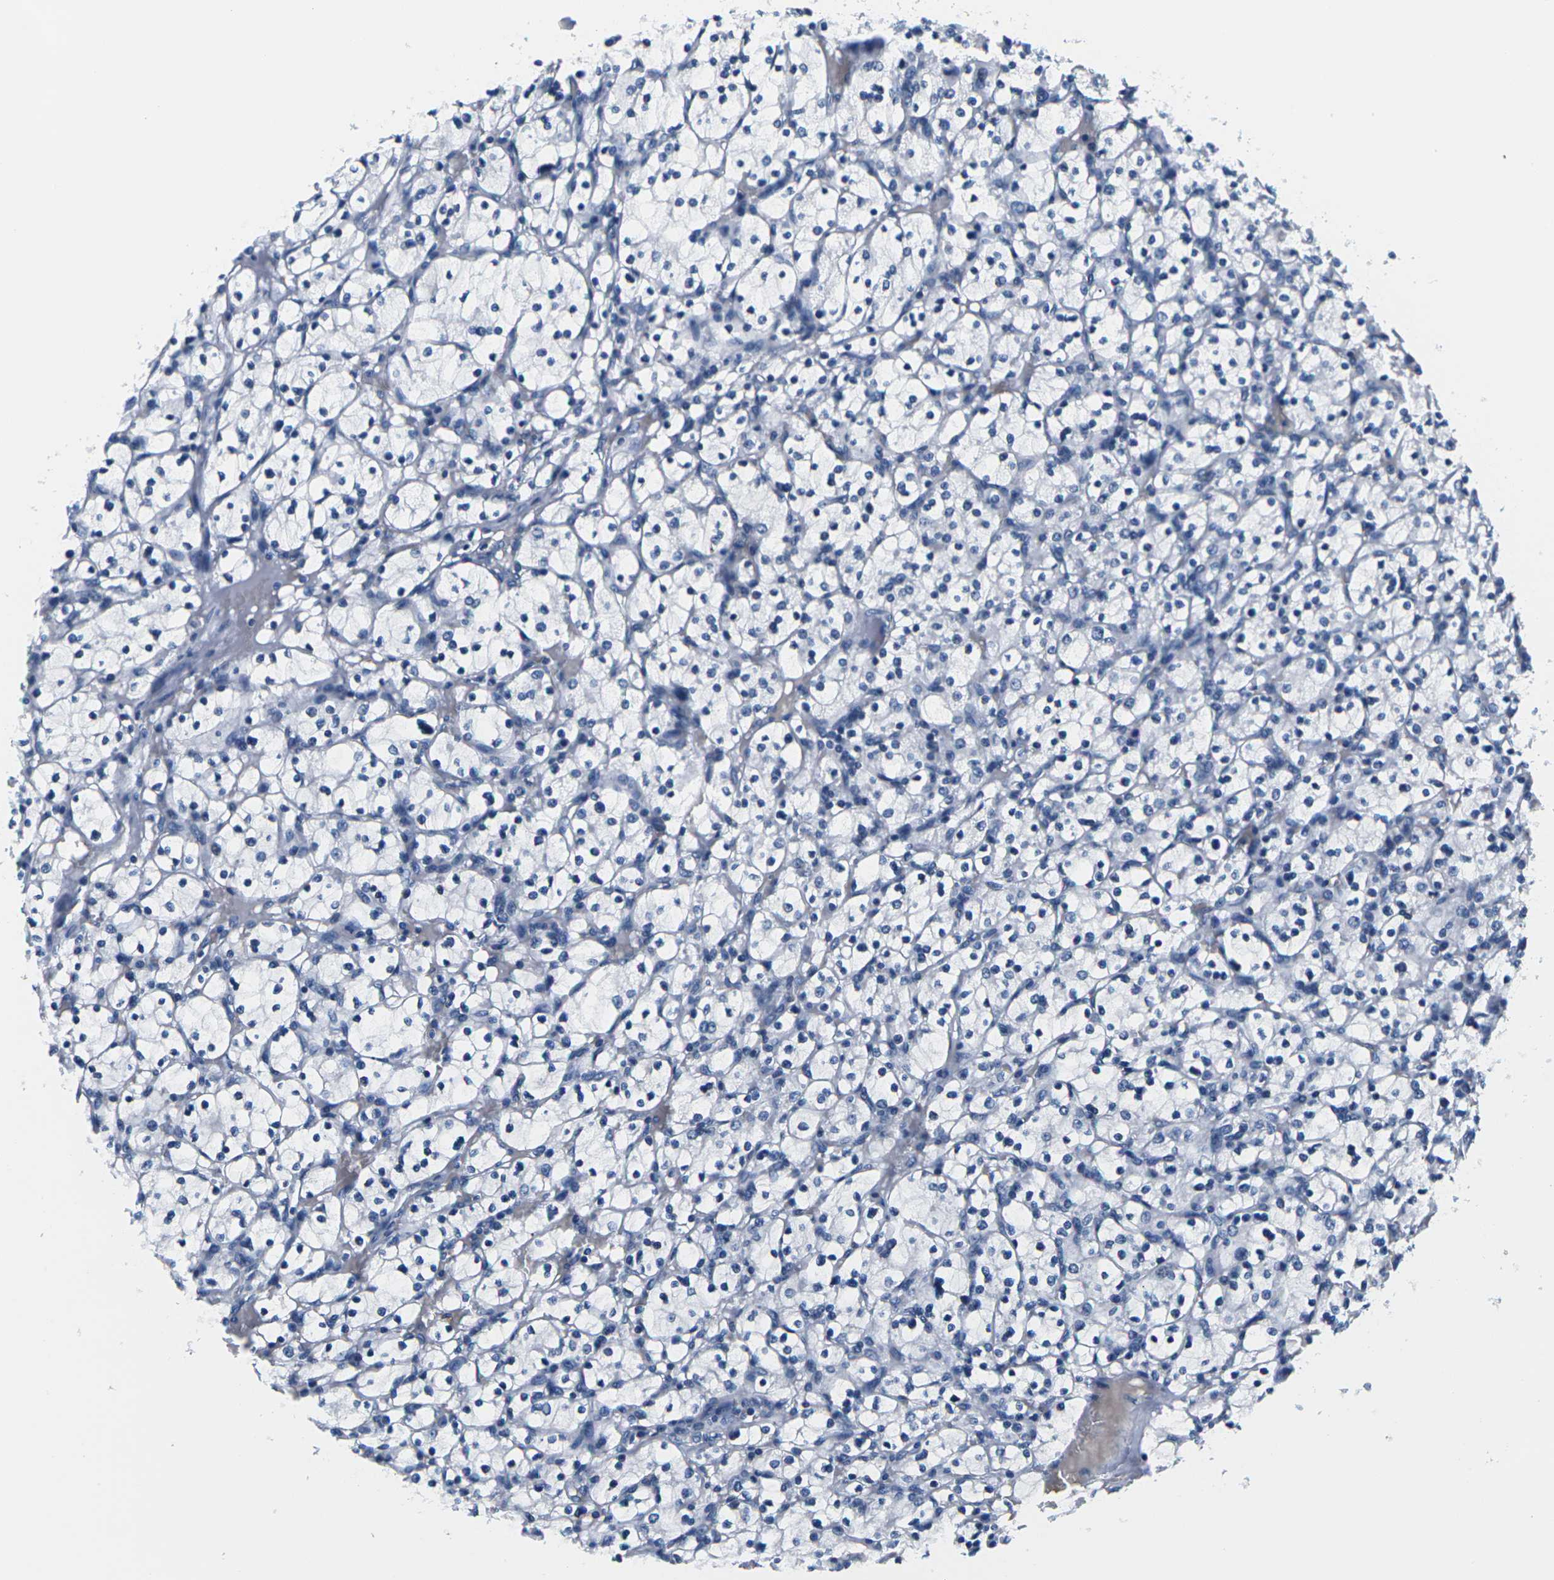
{"staining": {"intensity": "negative", "quantity": "none", "location": "none"}, "tissue": "renal cancer", "cell_type": "Tumor cells", "image_type": "cancer", "snomed": [{"axis": "morphology", "description": "Adenocarcinoma, NOS"}, {"axis": "topography", "description": "Kidney"}], "caption": "This is an IHC image of renal adenocarcinoma. There is no positivity in tumor cells.", "gene": "PKP2", "patient": {"sex": "female", "age": 83}}